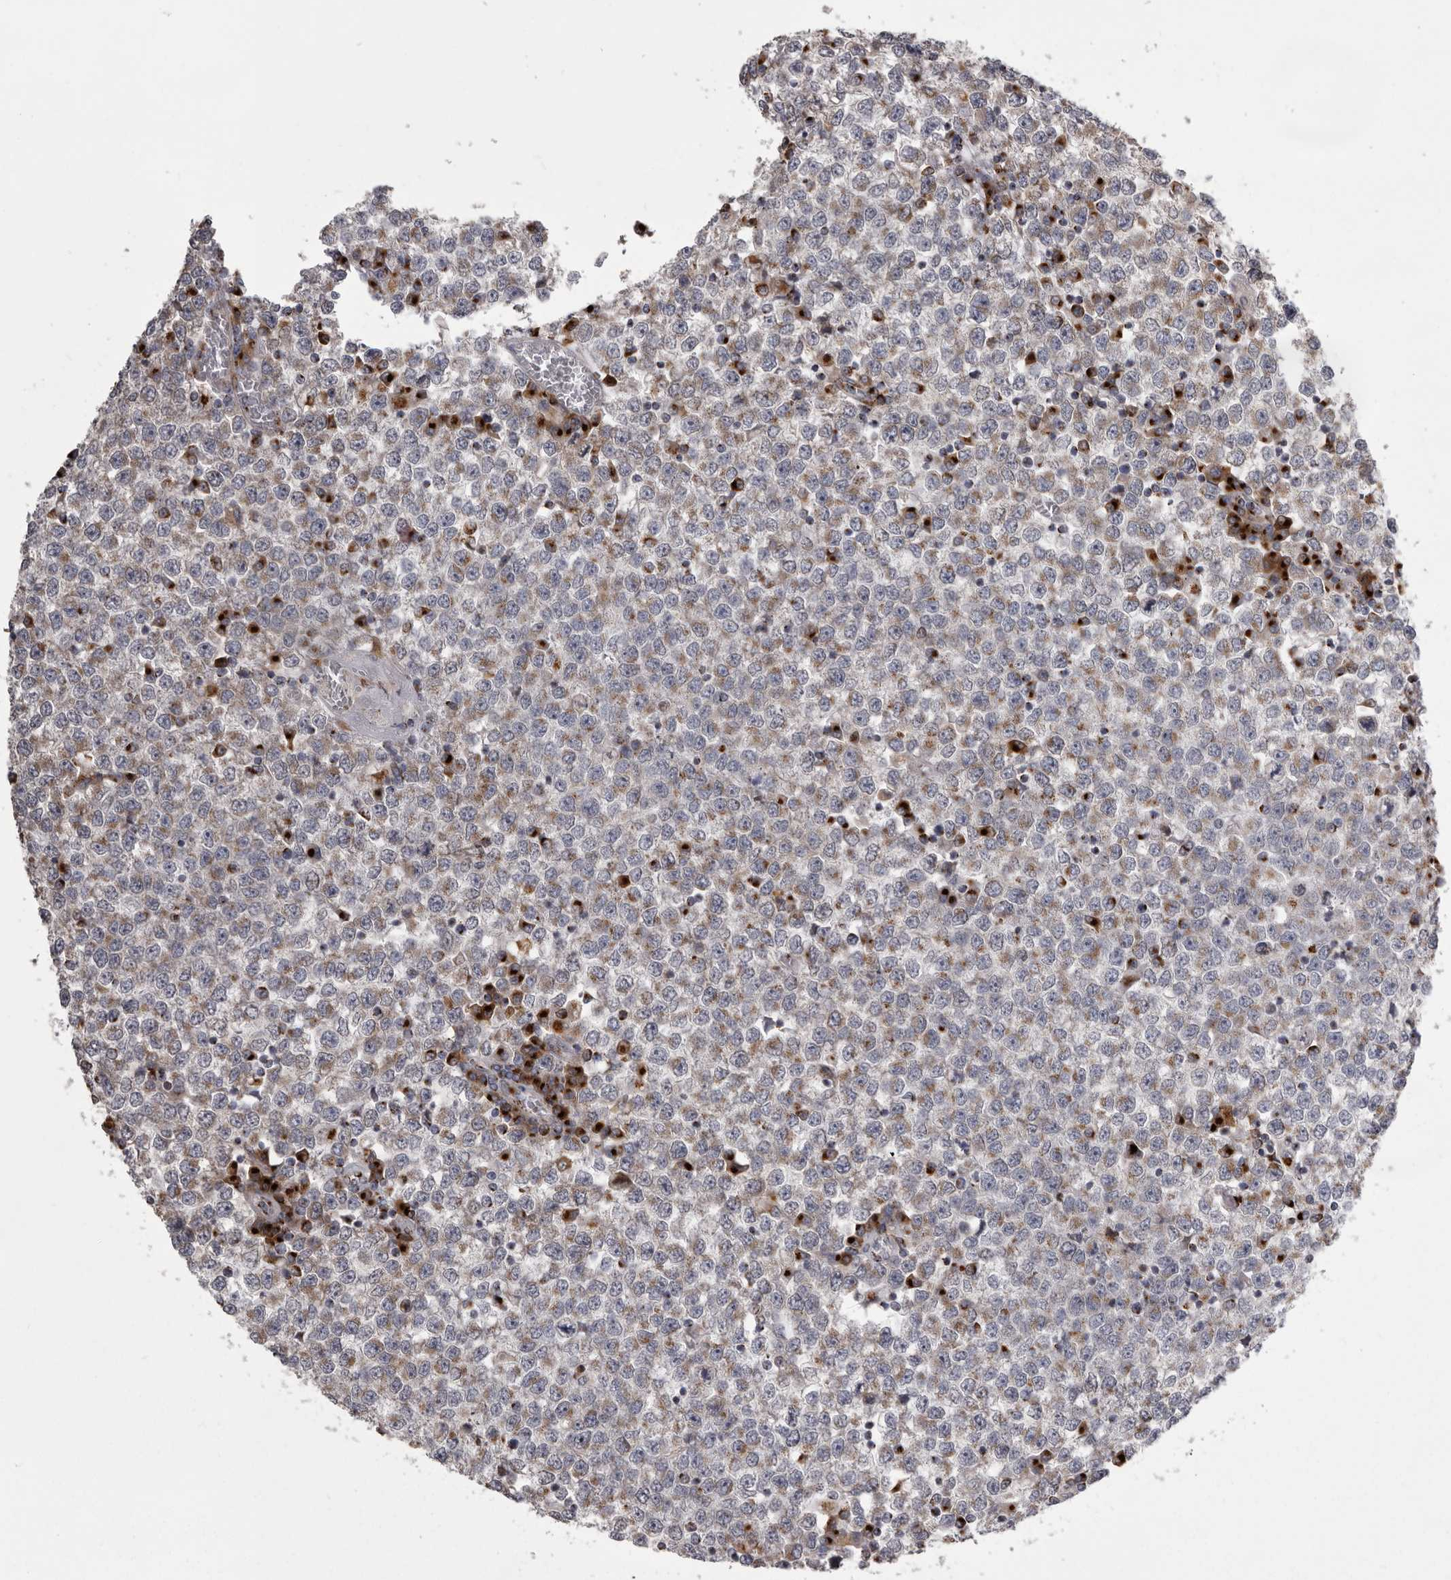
{"staining": {"intensity": "weak", "quantity": ">75%", "location": "cytoplasmic/membranous"}, "tissue": "testis cancer", "cell_type": "Tumor cells", "image_type": "cancer", "snomed": [{"axis": "morphology", "description": "Seminoma, NOS"}, {"axis": "topography", "description": "Testis"}], "caption": "Tumor cells reveal weak cytoplasmic/membranous positivity in approximately >75% of cells in testis cancer (seminoma).", "gene": "WDR47", "patient": {"sex": "male", "age": 65}}